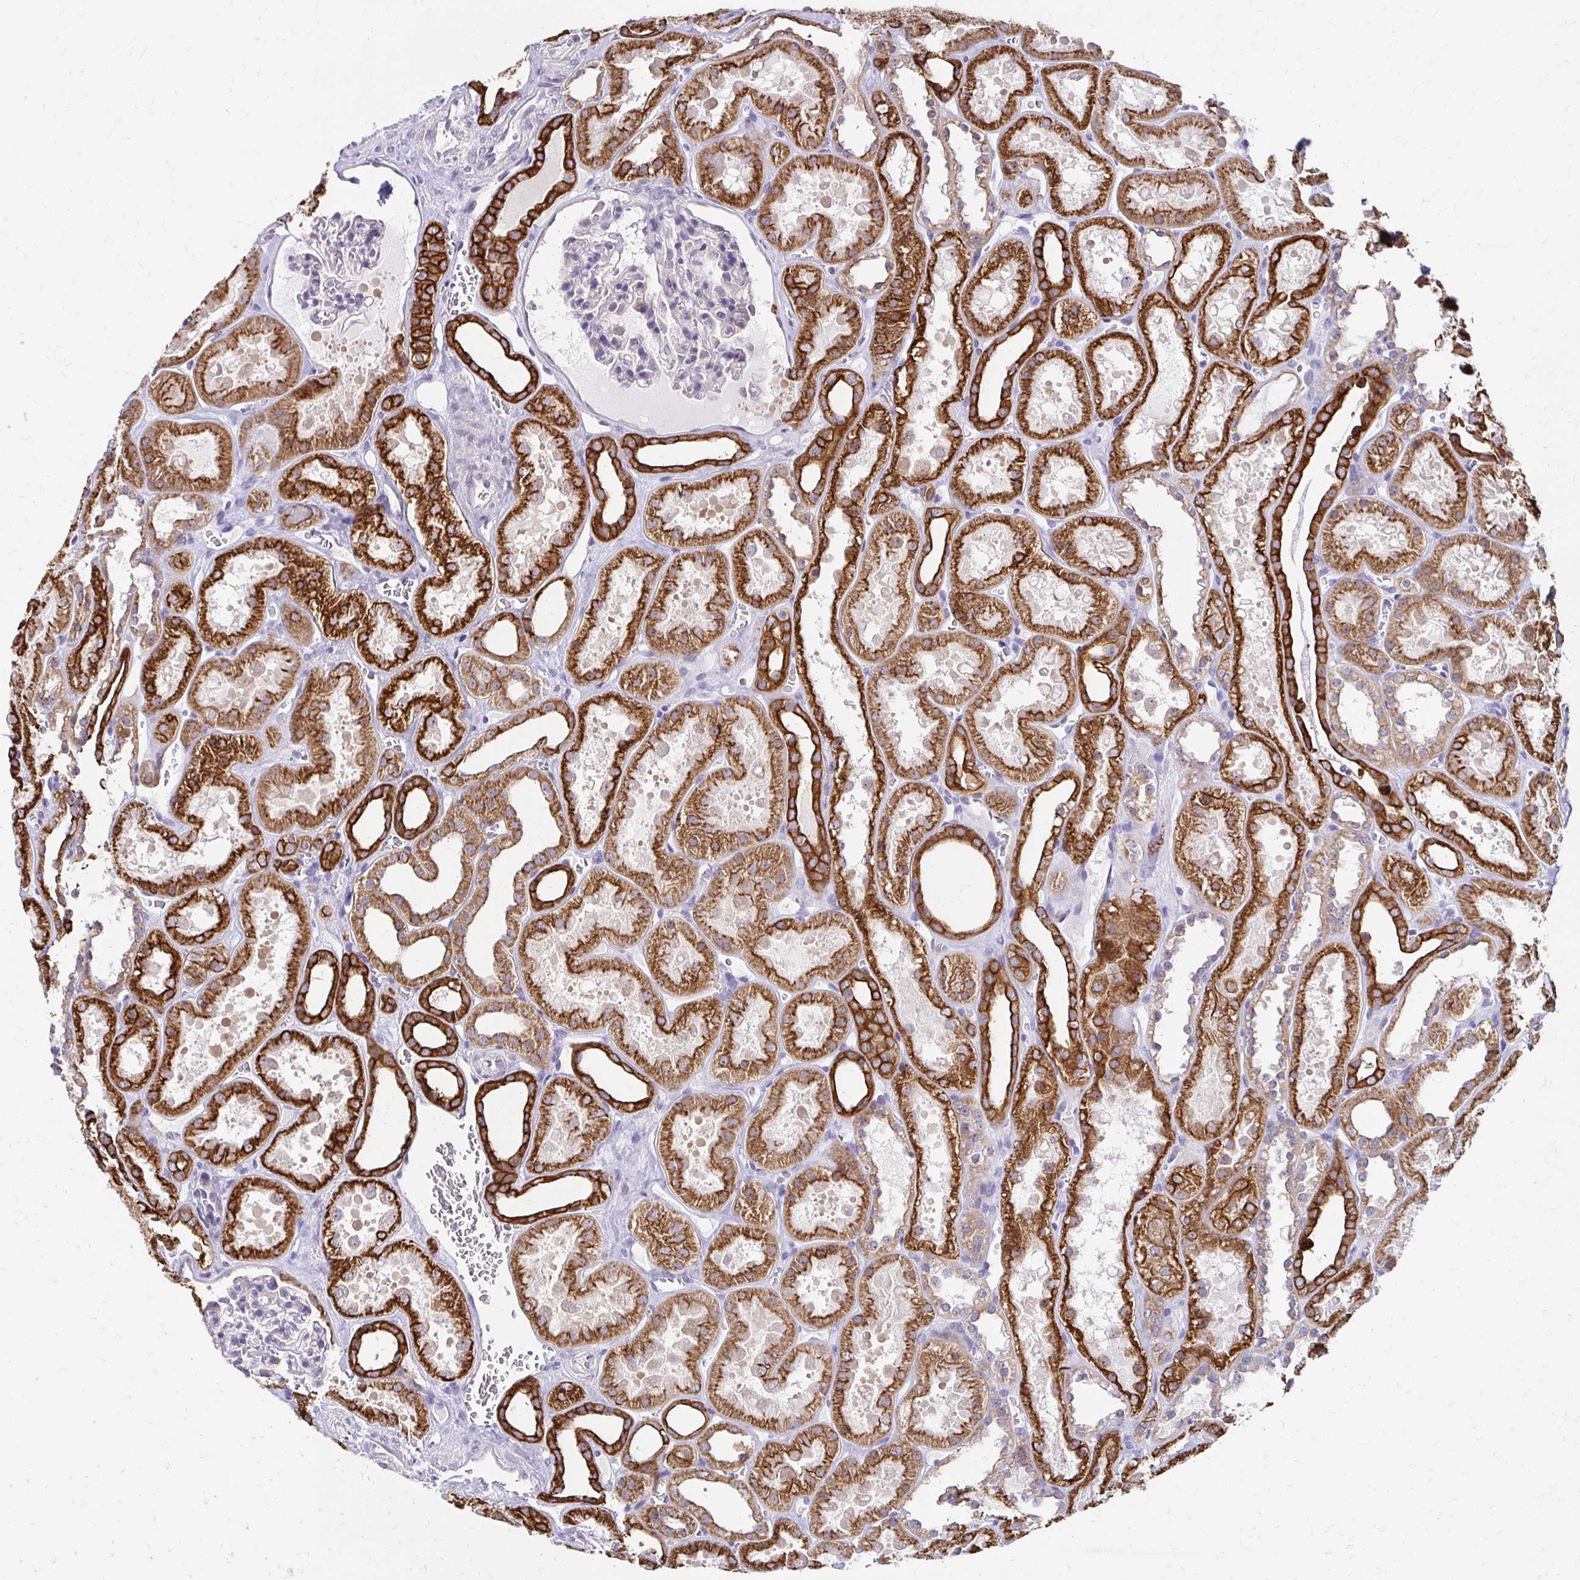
{"staining": {"intensity": "negative", "quantity": "none", "location": "none"}, "tissue": "kidney", "cell_type": "Cells in glomeruli", "image_type": "normal", "snomed": [{"axis": "morphology", "description": "Normal tissue, NOS"}, {"axis": "topography", "description": "Kidney"}], "caption": "Immunohistochemistry photomicrograph of normal kidney stained for a protein (brown), which displays no positivity in cells in glomeruli.", "gene": "C1QTNF2", "patient": {"sex": "female", "age": 41}}